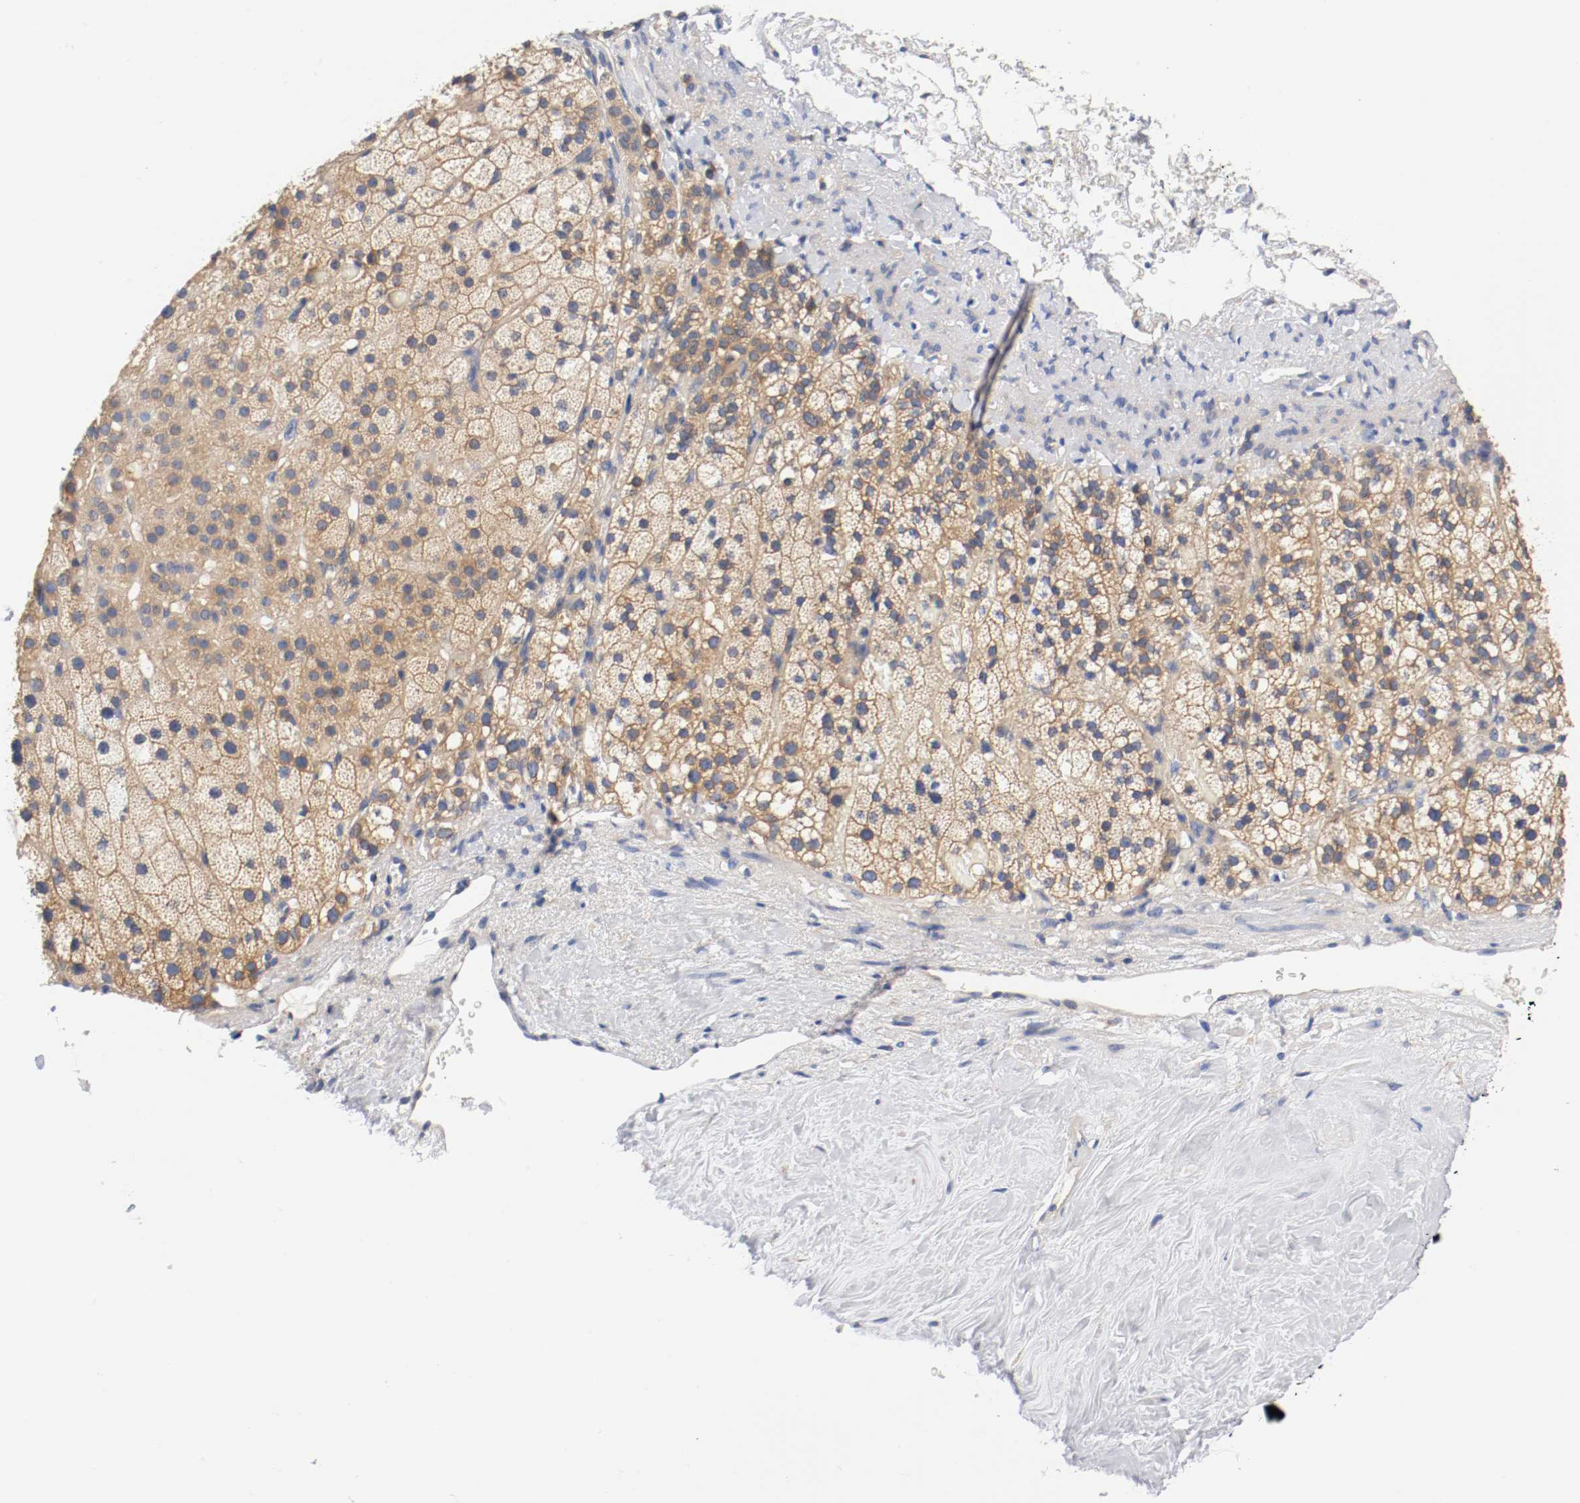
{"staining": {"intensity": "moderate", "quantity": ">75%", "location": "cytoplasmic/membranous"}, "tissue": "adrenal gland", "cell_type": "Glandular cells", "image_type": "normal", "snomed": [{"axis": "morphology", "description": "Normal tissue, NOS"}, {"axis": "topography", "description": "Adrenal gland"}], "caption": "About >75% of glandular cells in unremarkable human adrenal gland exhibit moderate cytoplasmic/membranous protein expression as visualized by brown immunohistochemical staining.", "gene": "HGS", "patient": {"sex": "male", "age": 35}}